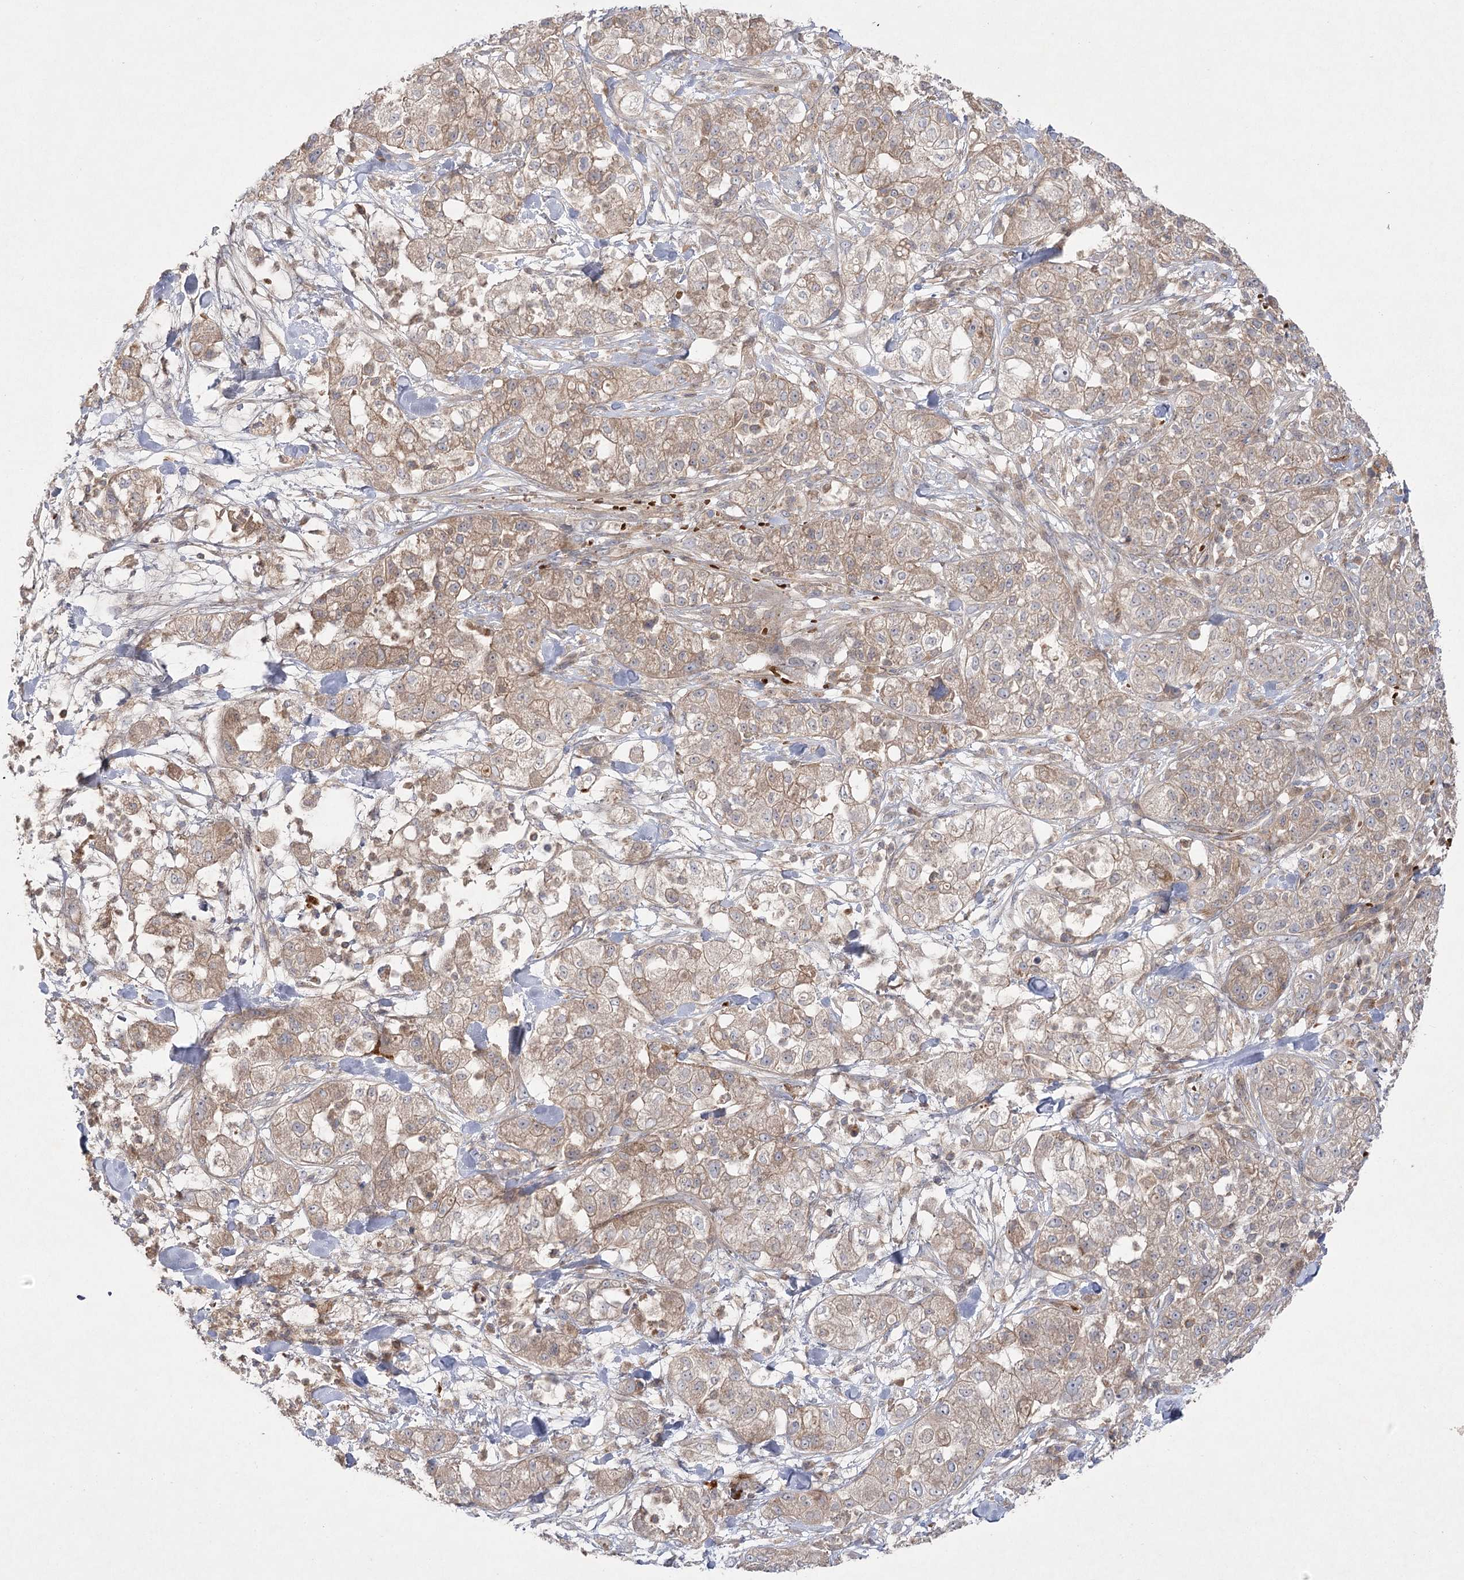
{"staining": {"intensity": "moderate", "quantity": ">75%", "location": "cytoplasmic/membranous"}, "tissue": "pancreatic cancer", "cell_type": "Tumor cells", "image_type": "cancer", "snomed": [{"axis": "morphology", "description": "Adenocarcinoma, NOS"}, {"axis": "topography", "description": "Pancreas"}], "caption": "Pancreatic adenocarcinoma stained for a protein shows moderate cytoplasmic/membranous positivity in tumor cells.", "gene": "KIAA0825", "patient": {"sex": "female", "age": 78}}